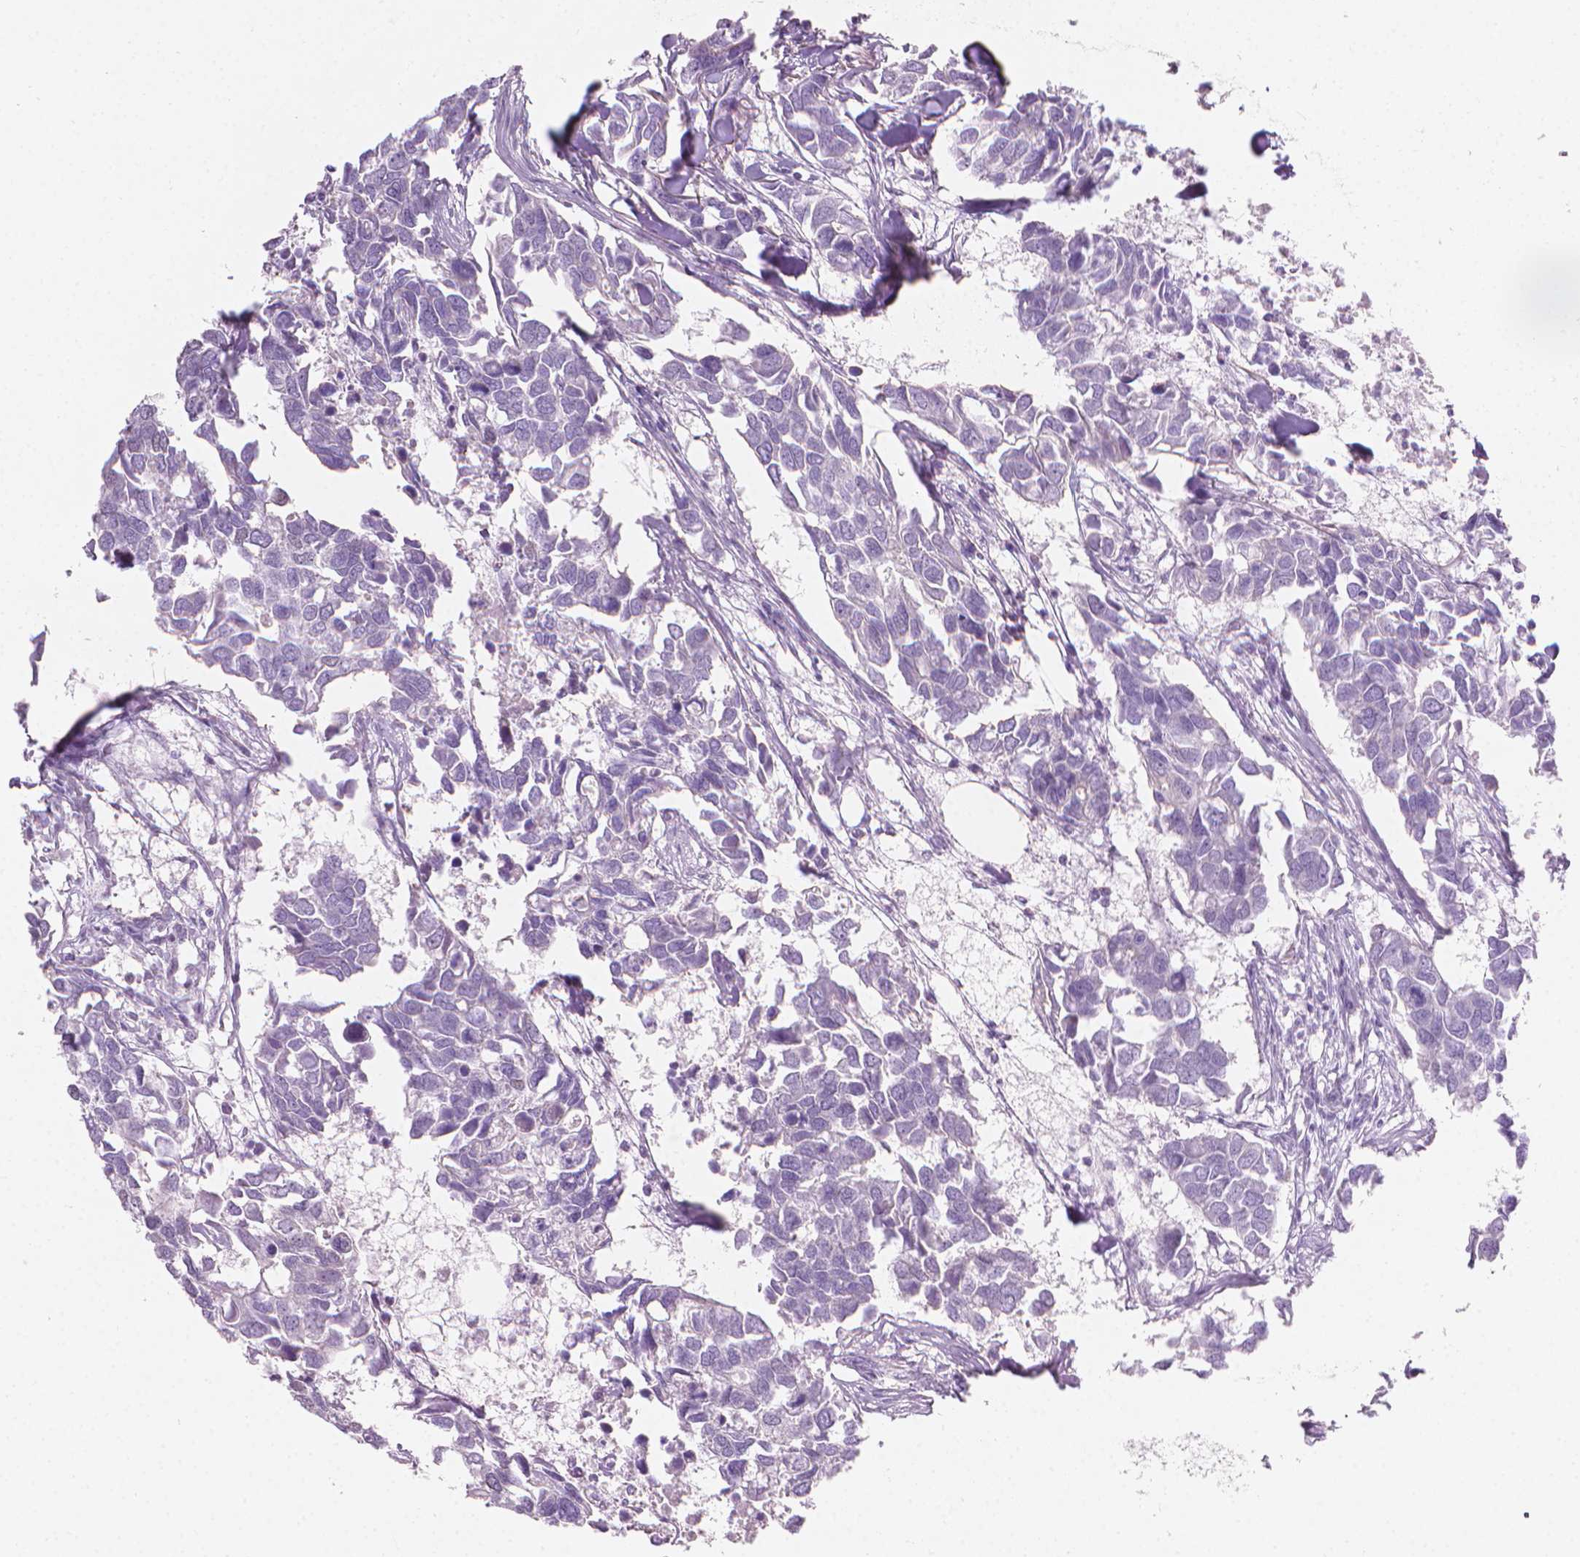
{"staining": {"intensity": "negative", "quantity": "none", "location": "none"}, "tissue": "breast cancer", "cell_type": "Tumor cells", "image_type": "cancer", "snomed": [{"axis": "morphology", "description": "Duct carcinoma"}, {"axis": "topography", "description": "Breast"}], "caption": "IHC photomicrograph of human breast cancer stained for a protein (brown), which demonstrates no expression in tumor cells.", "gene": "PIAS2", "patient": {"sex": "female", "age": 83}}